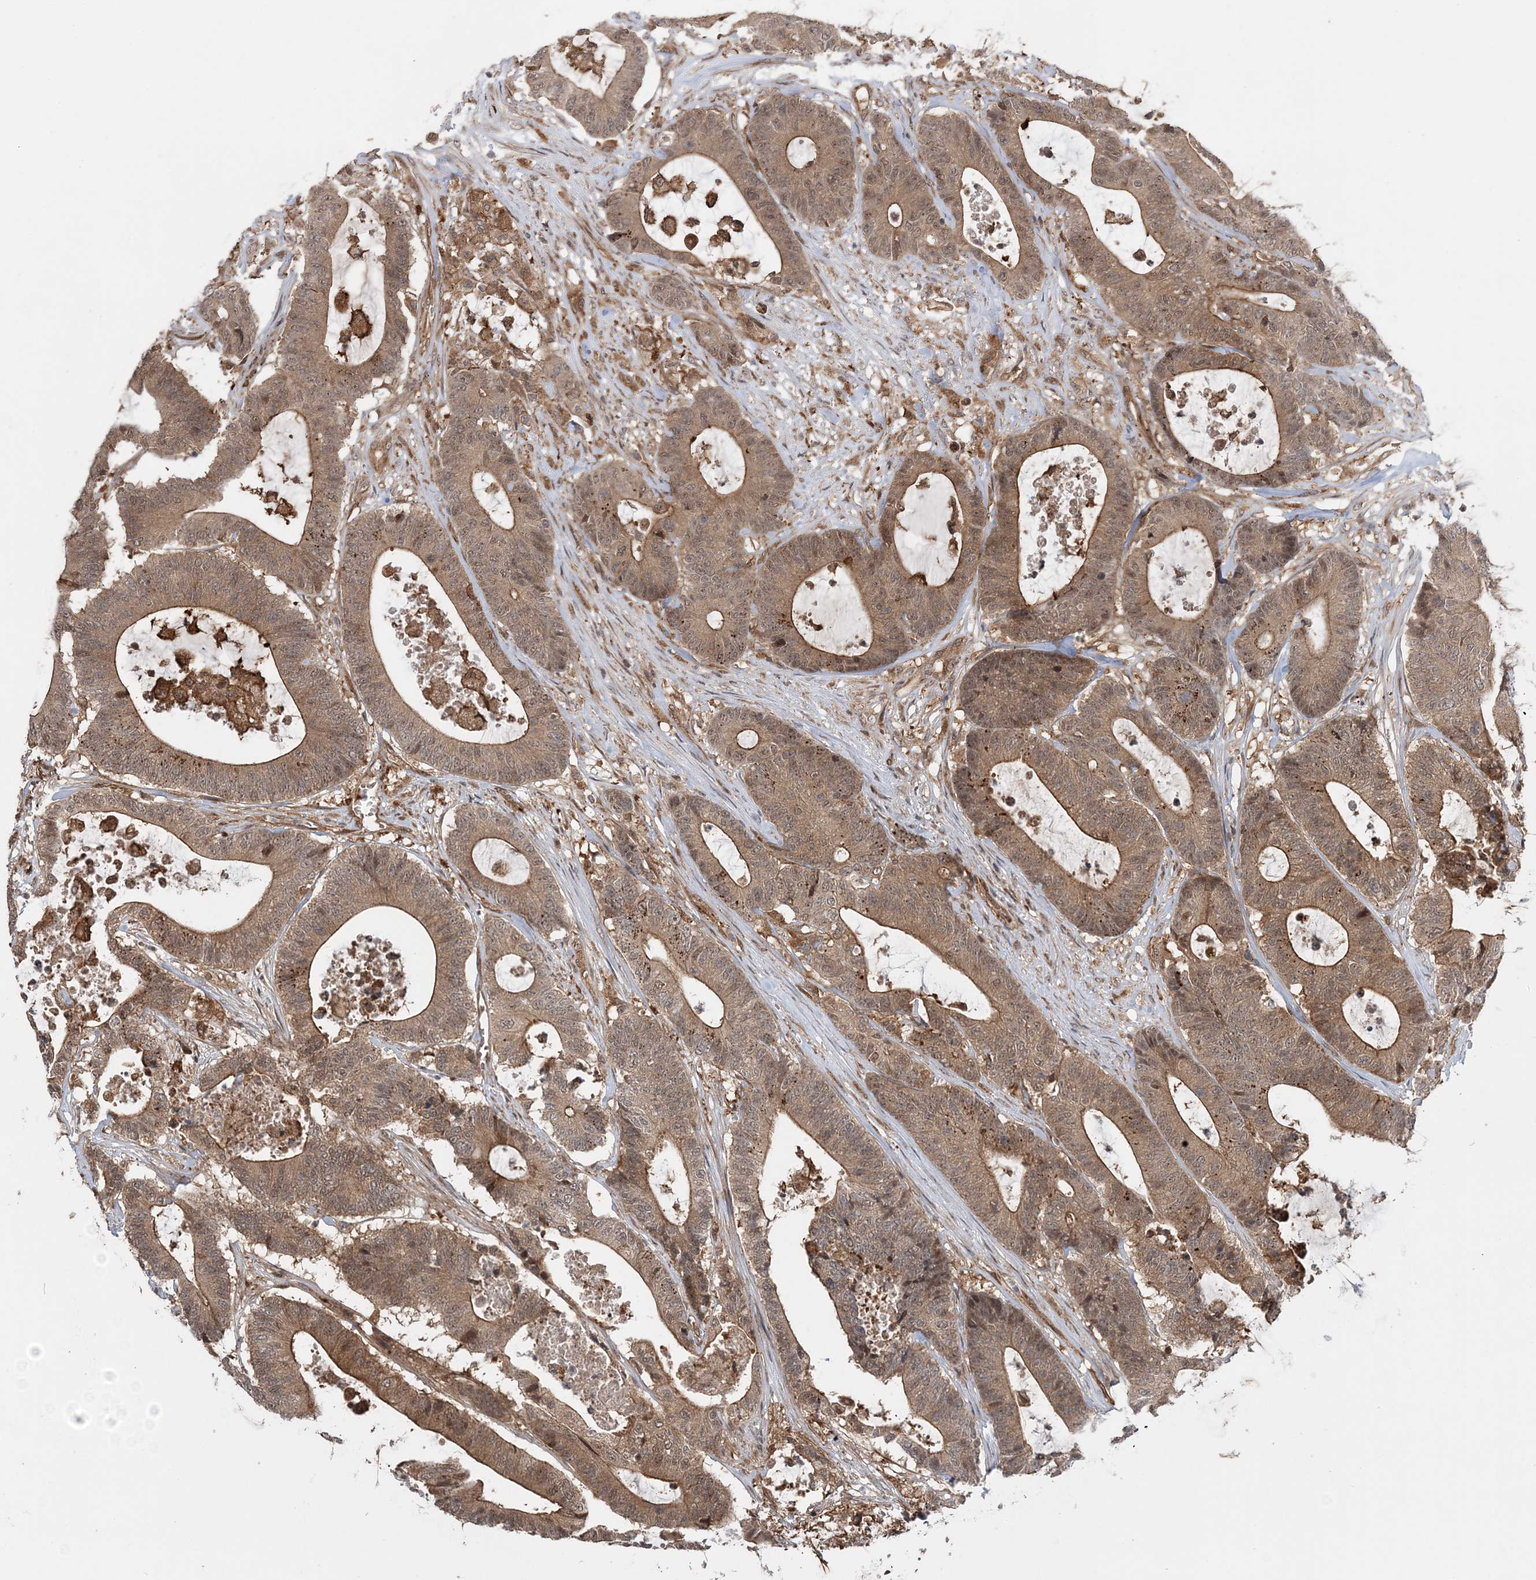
{"staining": {"intensity": "moderate", "quantity": ">75%", "location": "cytoplasmic/membranous,nuclear"}, "tissue": "colorectal cancer", "cell_type": "Tumor cells", "image_type": "cancer", "snomed": [{"axis": "morphology", "description": "Adenocarcinoma, NOS"}, {"axis": "topography", "description": "Colon"}], "caption": "Moderate cytoplasmic/membranous and nuclear protein expression is identified in approximately >75% of tumor cells in adenocarcinoma (colorectal).", "gene": "UBTD2", "patient": {"sex": "female", "age": 84}}